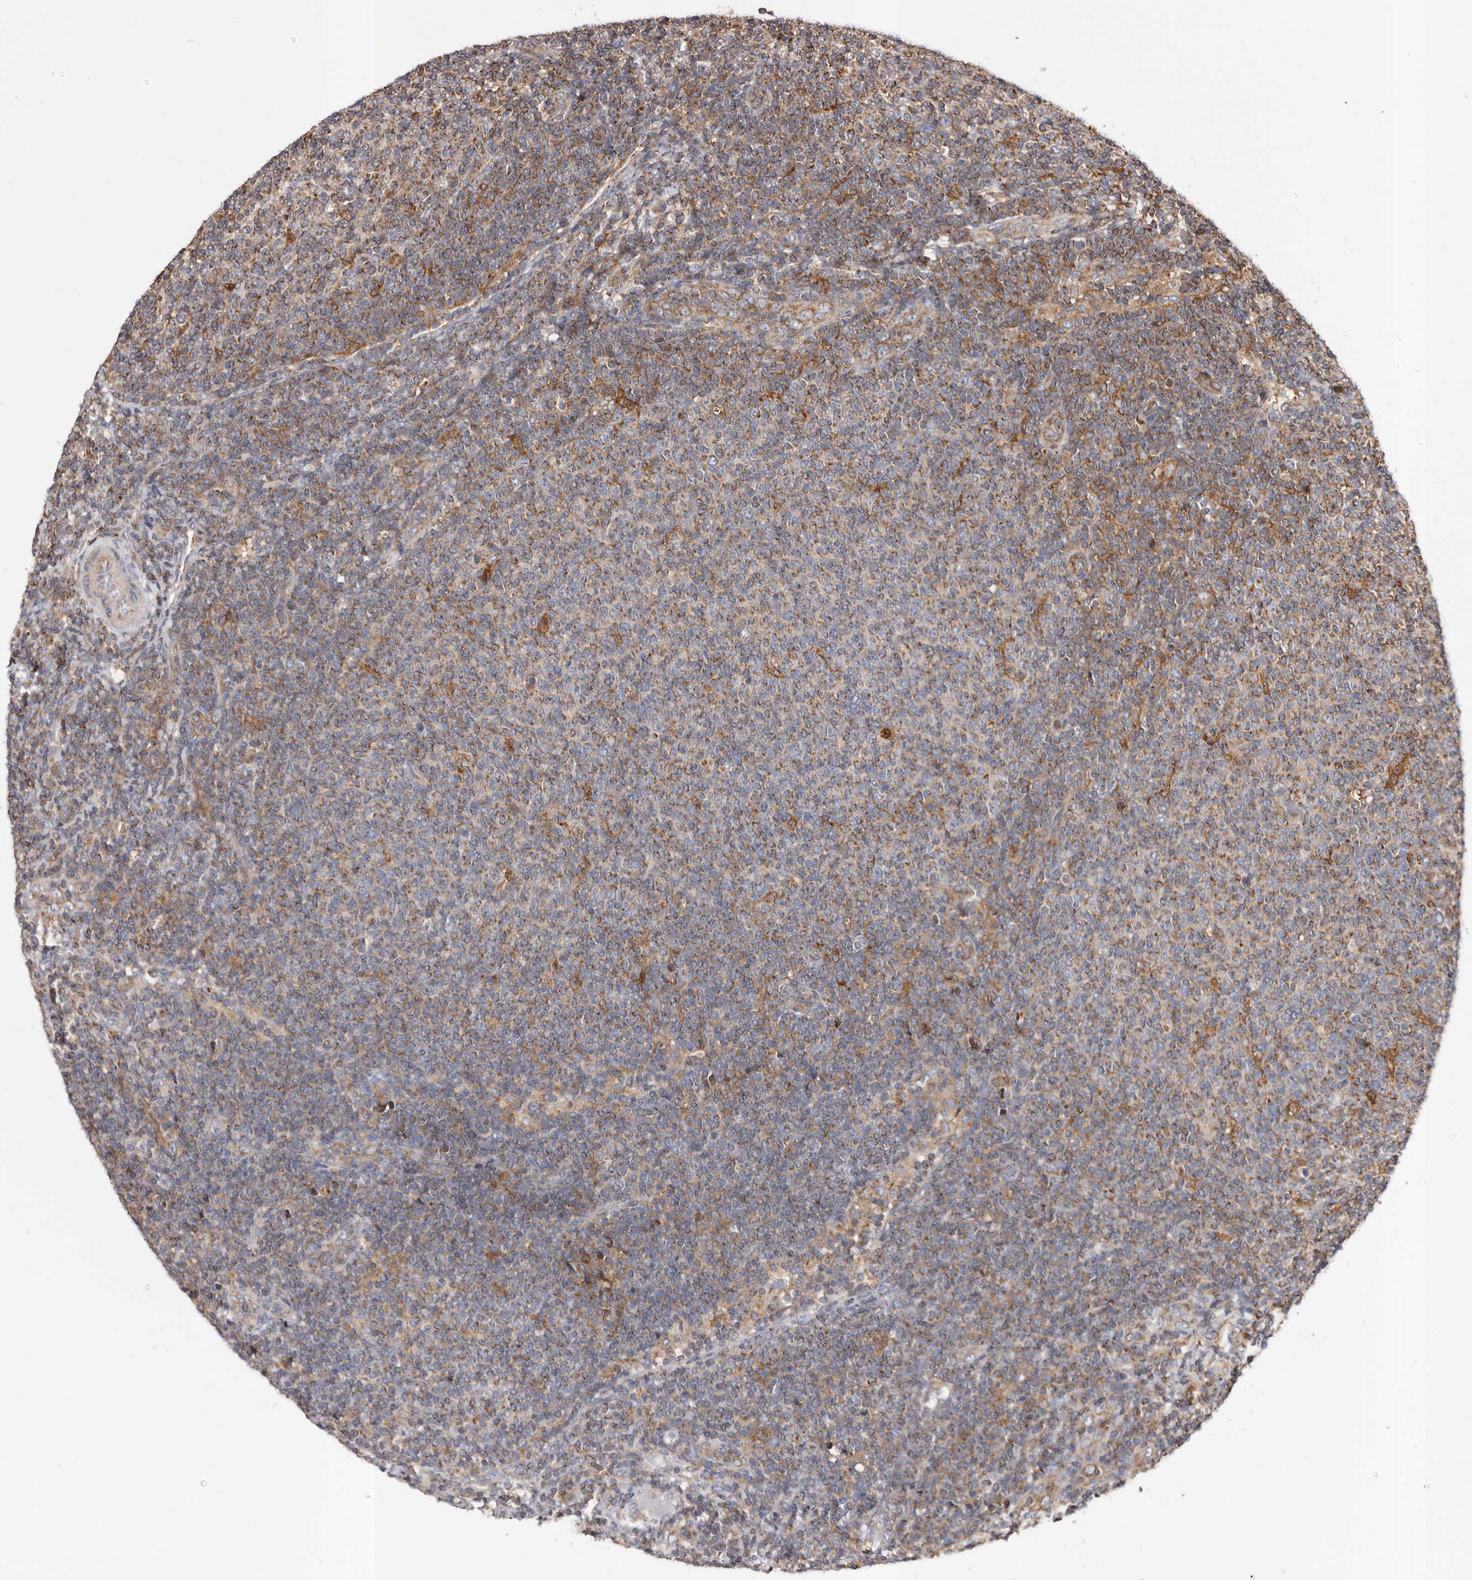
{"staining": {"intensity": "weak", "quantity": "25%-75%", "location": "cytoplasmic/membranous"}, "tissue": "lymphoma", "cell_type": "Tumor cells", "image_type": "cancer", "snomed": [{"axis": "morphology", "description": "Malignant lymphoma, non-Hodgkin's type, Low grade"}, {"axis": "topography", "description": "Lymph node"}], "caption": "Protein analysis of low-grade malignant lymphoma, non-Hodgkin's type tissue reveals weak cytoplasmic/membranous staining in approximately 25%-75% of tumor cells.", "gene": "COQ8B", "patient": {"sex": "male", "age": 66}}